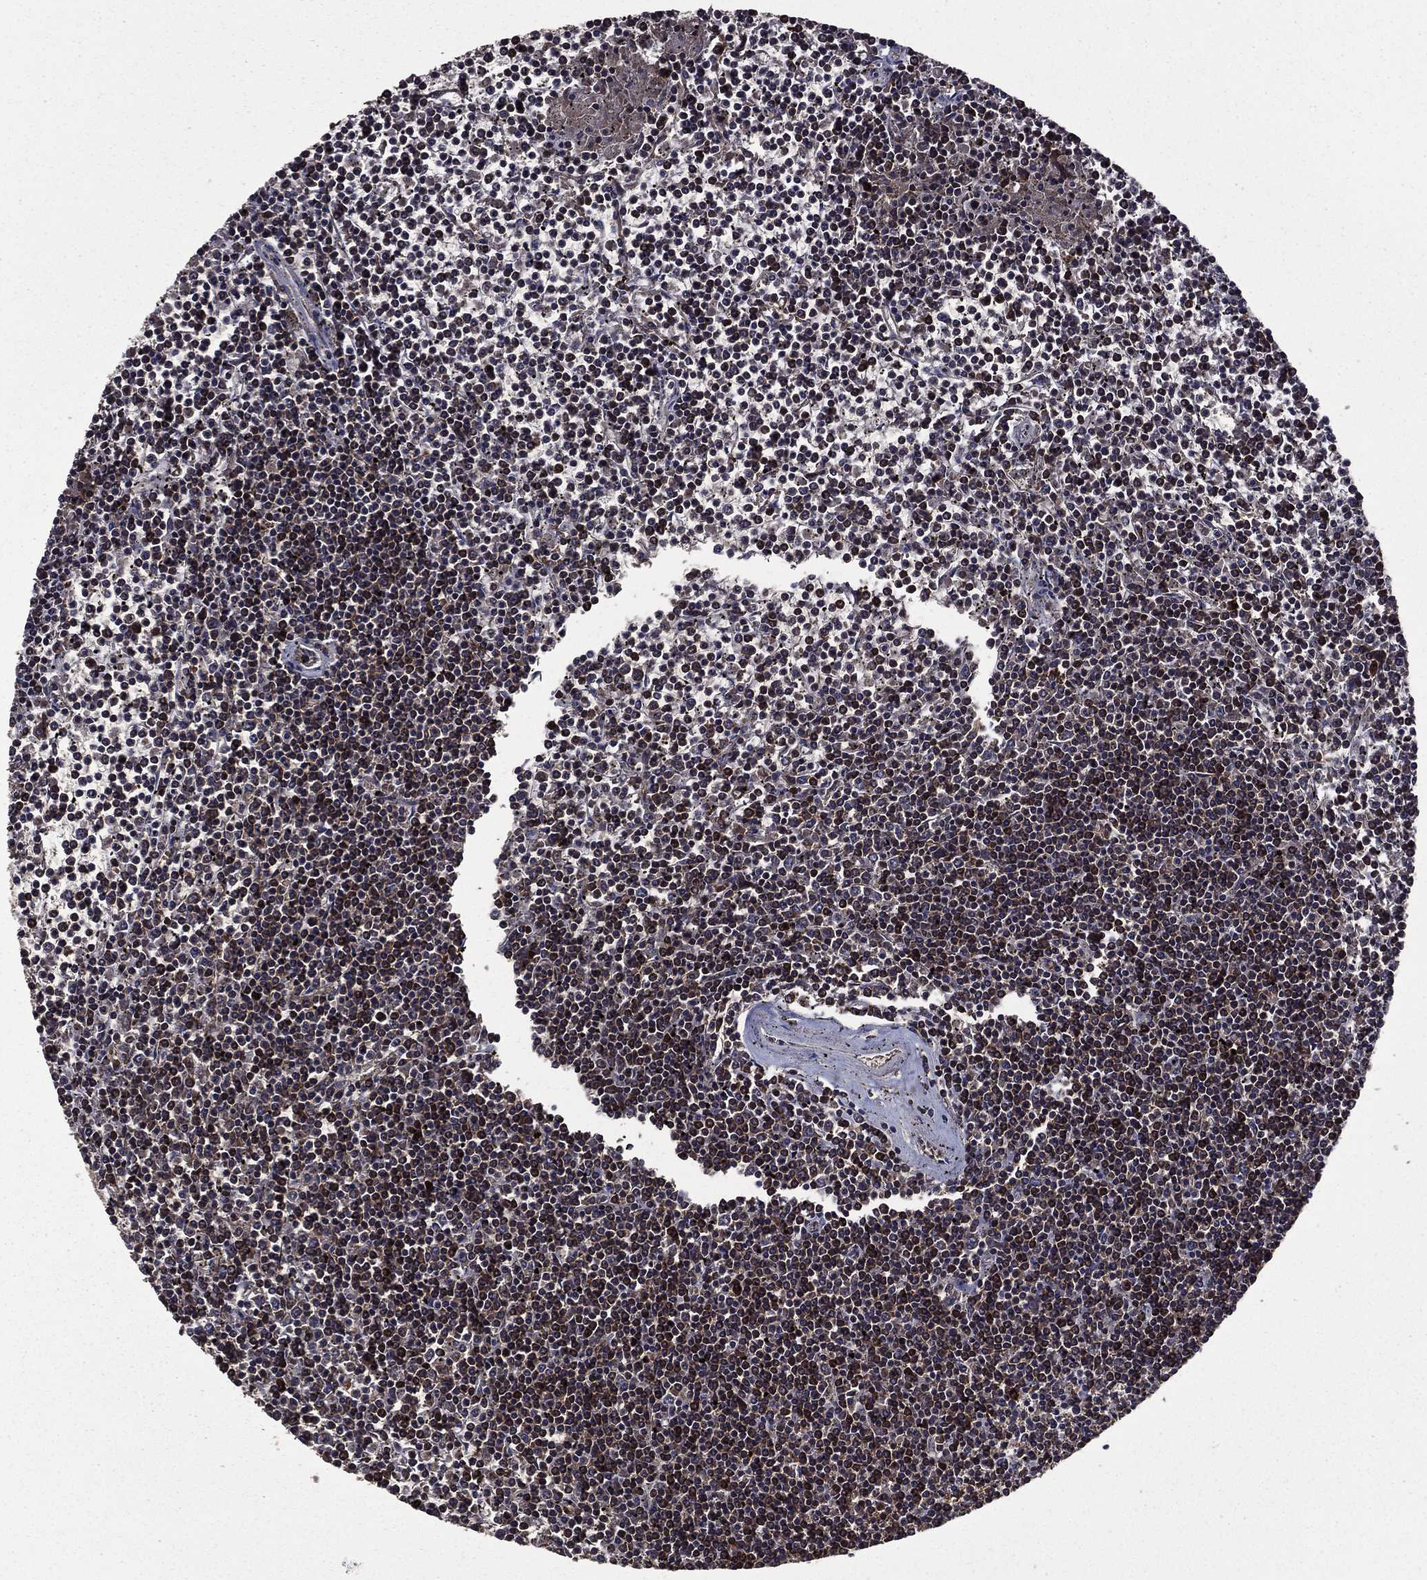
{"staining": {"intensity": "moderate", "quantity": "<25%", "location": "cytoplasmic/membranous,nuclear"}, "tissue": "lymphoma", "cell_type": "Tumor cells", "image_type": "cancer", "snomed": [{"axis": "morphology", "description": "Malignant lymphoma, non-Hodgkin's type, Low grade"}, {"axis": "topography", "description": "Spleen"}], "caption": "Lymphoma stained with a protein marker exhibits moderate staining in tumor cells.", "gene": "PLPP3", "patient": {"sex": "female", "age": 19}}